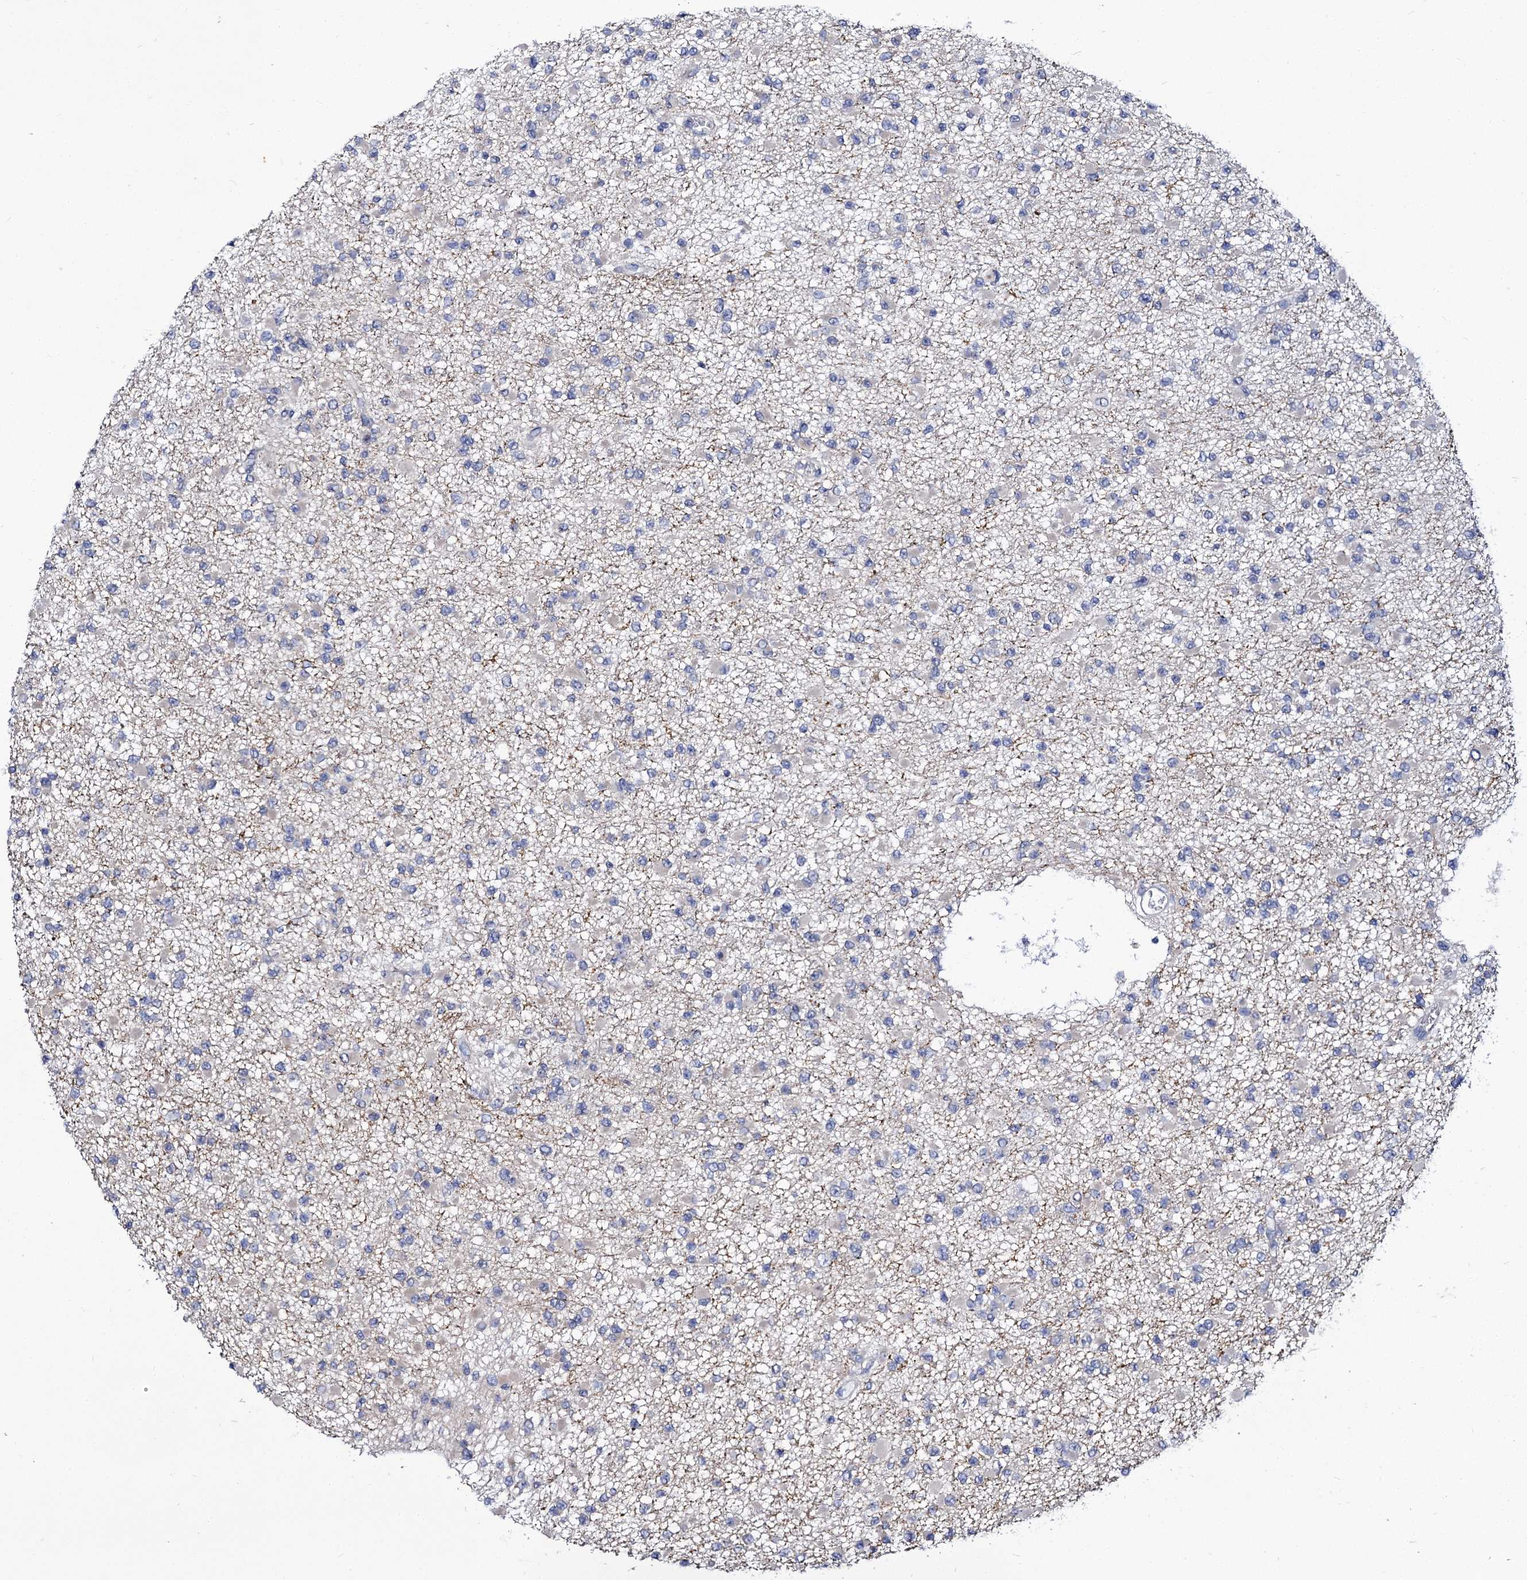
{"staining": {"intensity": "negative", "quantity": "none", "location": "none"}, "tissue": "glioma", "cell_type": "Tumor cells", "image_type": "cancer", "snomed": [{"axis": "morphology", "description": "Glioma, malignant, Low grade"}, {"axis": "topography", "description": "Brain"}], "caption": "DAB (3,3'-diaminobenzidine) immunohistochemical staining of human glioma demonstrates no significant positivity in tumor cells.", "gene": "PANX2", "patient": {"sex": "female", "age": 22}}